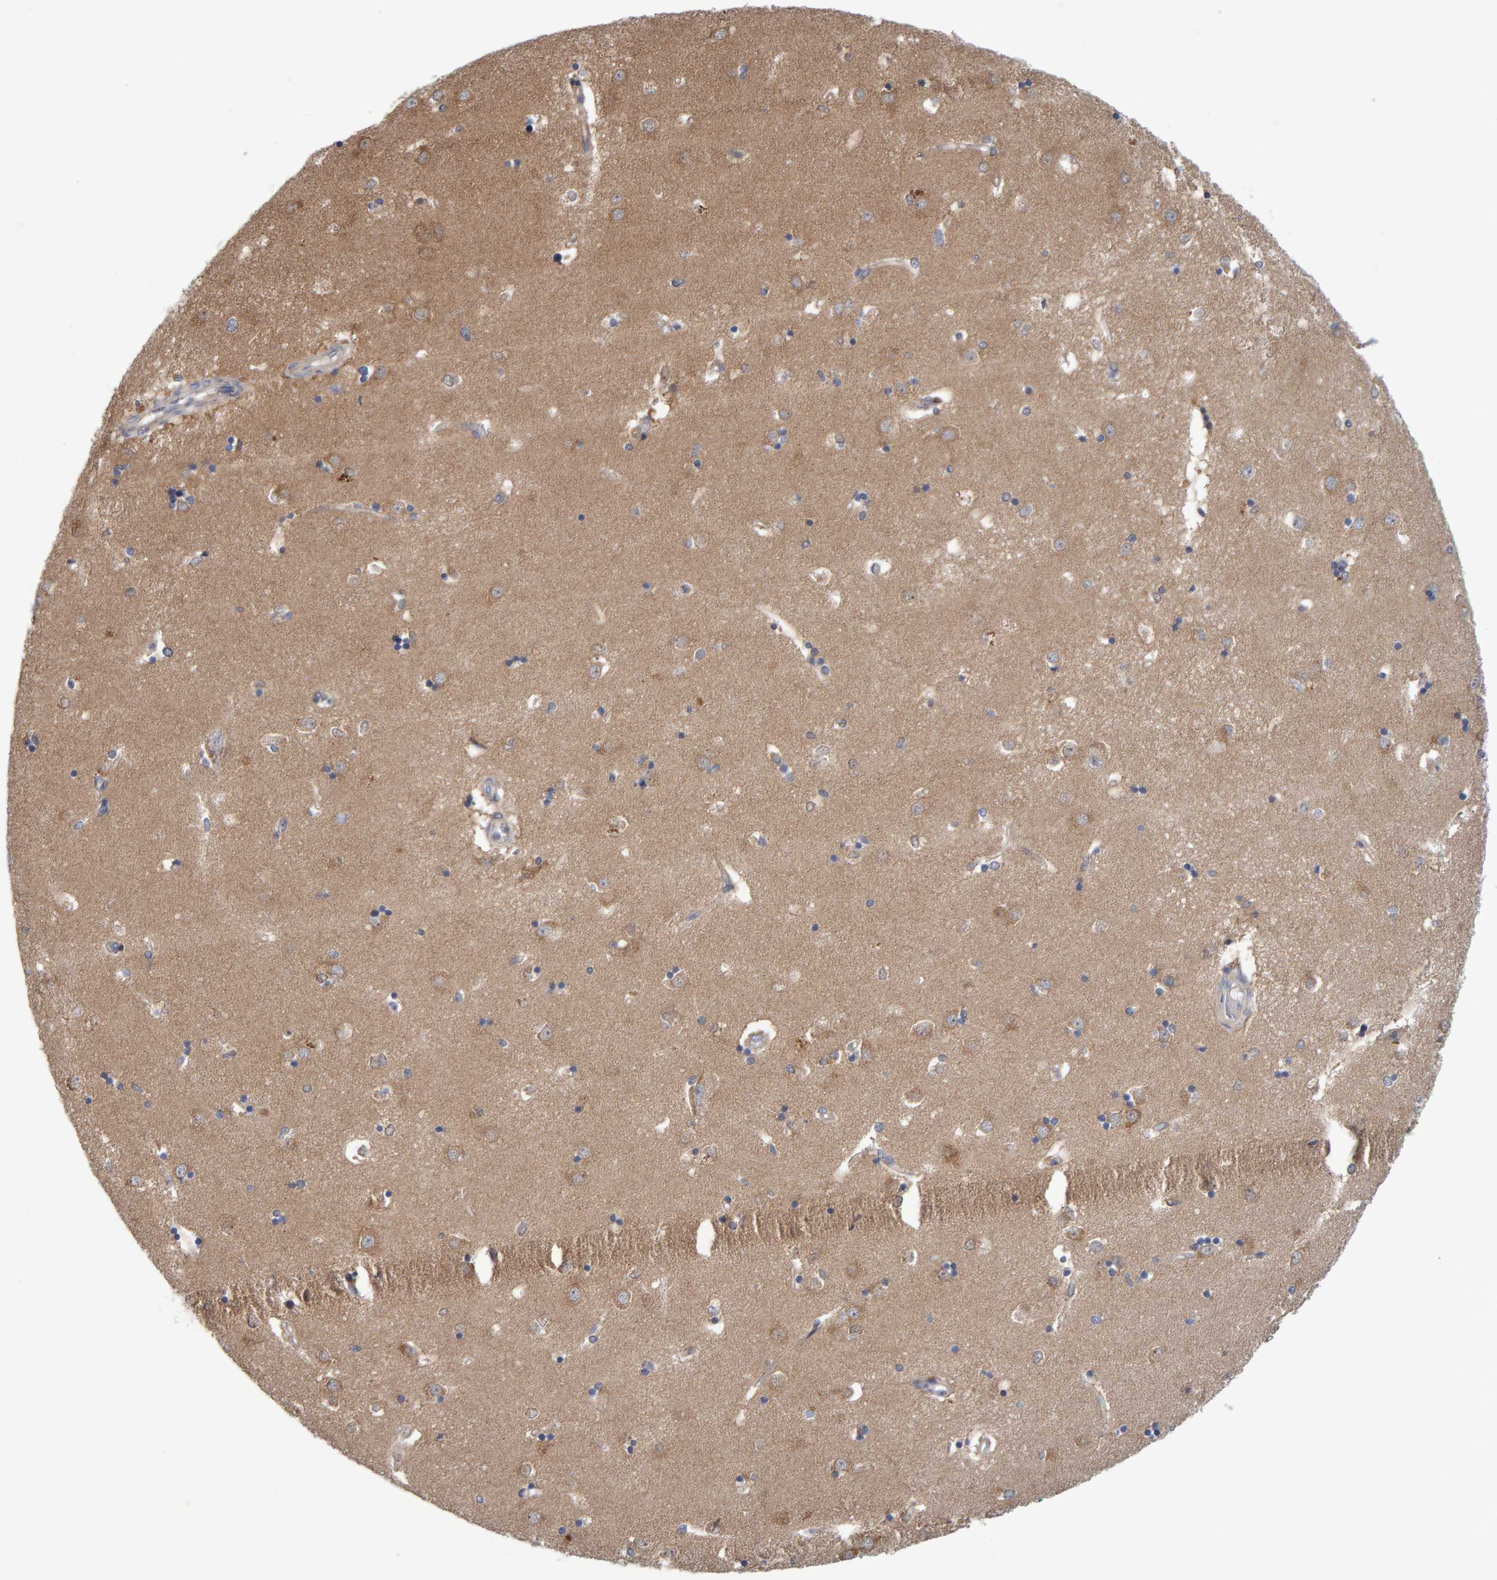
{"staining": {"intensity": "weak", "quantity": "25%-75%", "location": "cytoplasmic/membranous"}, "tissue": "caudate", "cell_type": "Glial cells", "image_type": "normal", "snomed": [{"axis": "morphology", "description": "Normal tissue, NOS"}, {"axis": "topography", "description": "Lateral ventricle wall"}], "caption": "Approximately 25%-75% of glial cells in benign human caudate display weak cytoplasmic/membranous protein staining as visualized by brown immunohistochemical staining.", "gene": "TATDN1", "patient": {"sex": "male", "age": 45}}